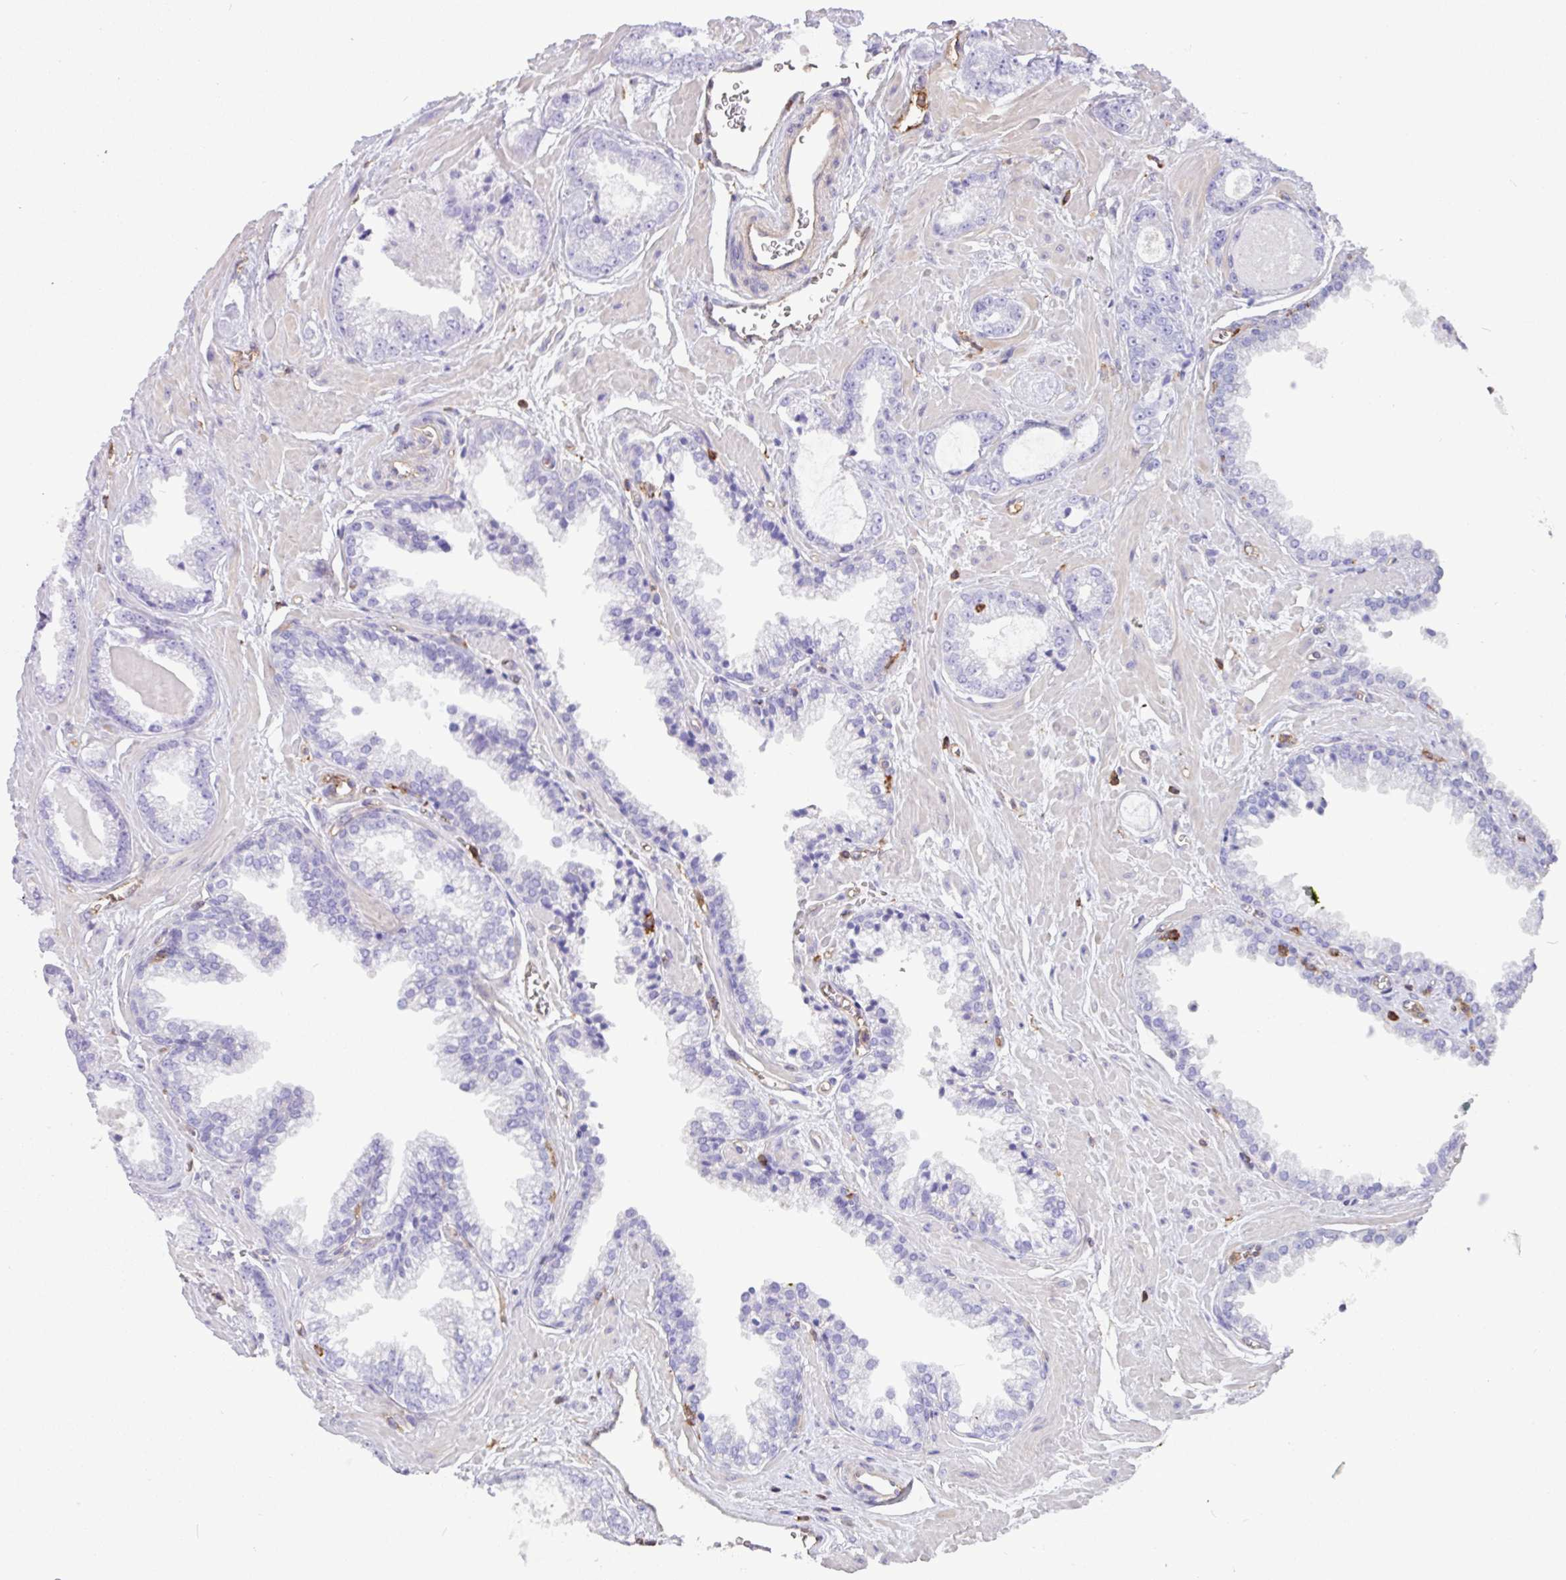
{"staining": {"intensity": "negative", "quantity": "none", "location": "none"}, "tissue": "prostate cancer", "cell_type": "Tumor cells", "image_type": "cancer", "snomed": [{"axis": "morphology", "description": "Adenocarcinoma, Low grade"}, {"axis": "topography", "description": "Prostate"}], "caption": "Tumor cells show no significant protein staining in prostate cancer (low-grade adenocarcinoma). (DAB immunohistochemistry, high magnification).", "gene": "PPP1R18", "patient": {"sex": "male", "age": 60}}